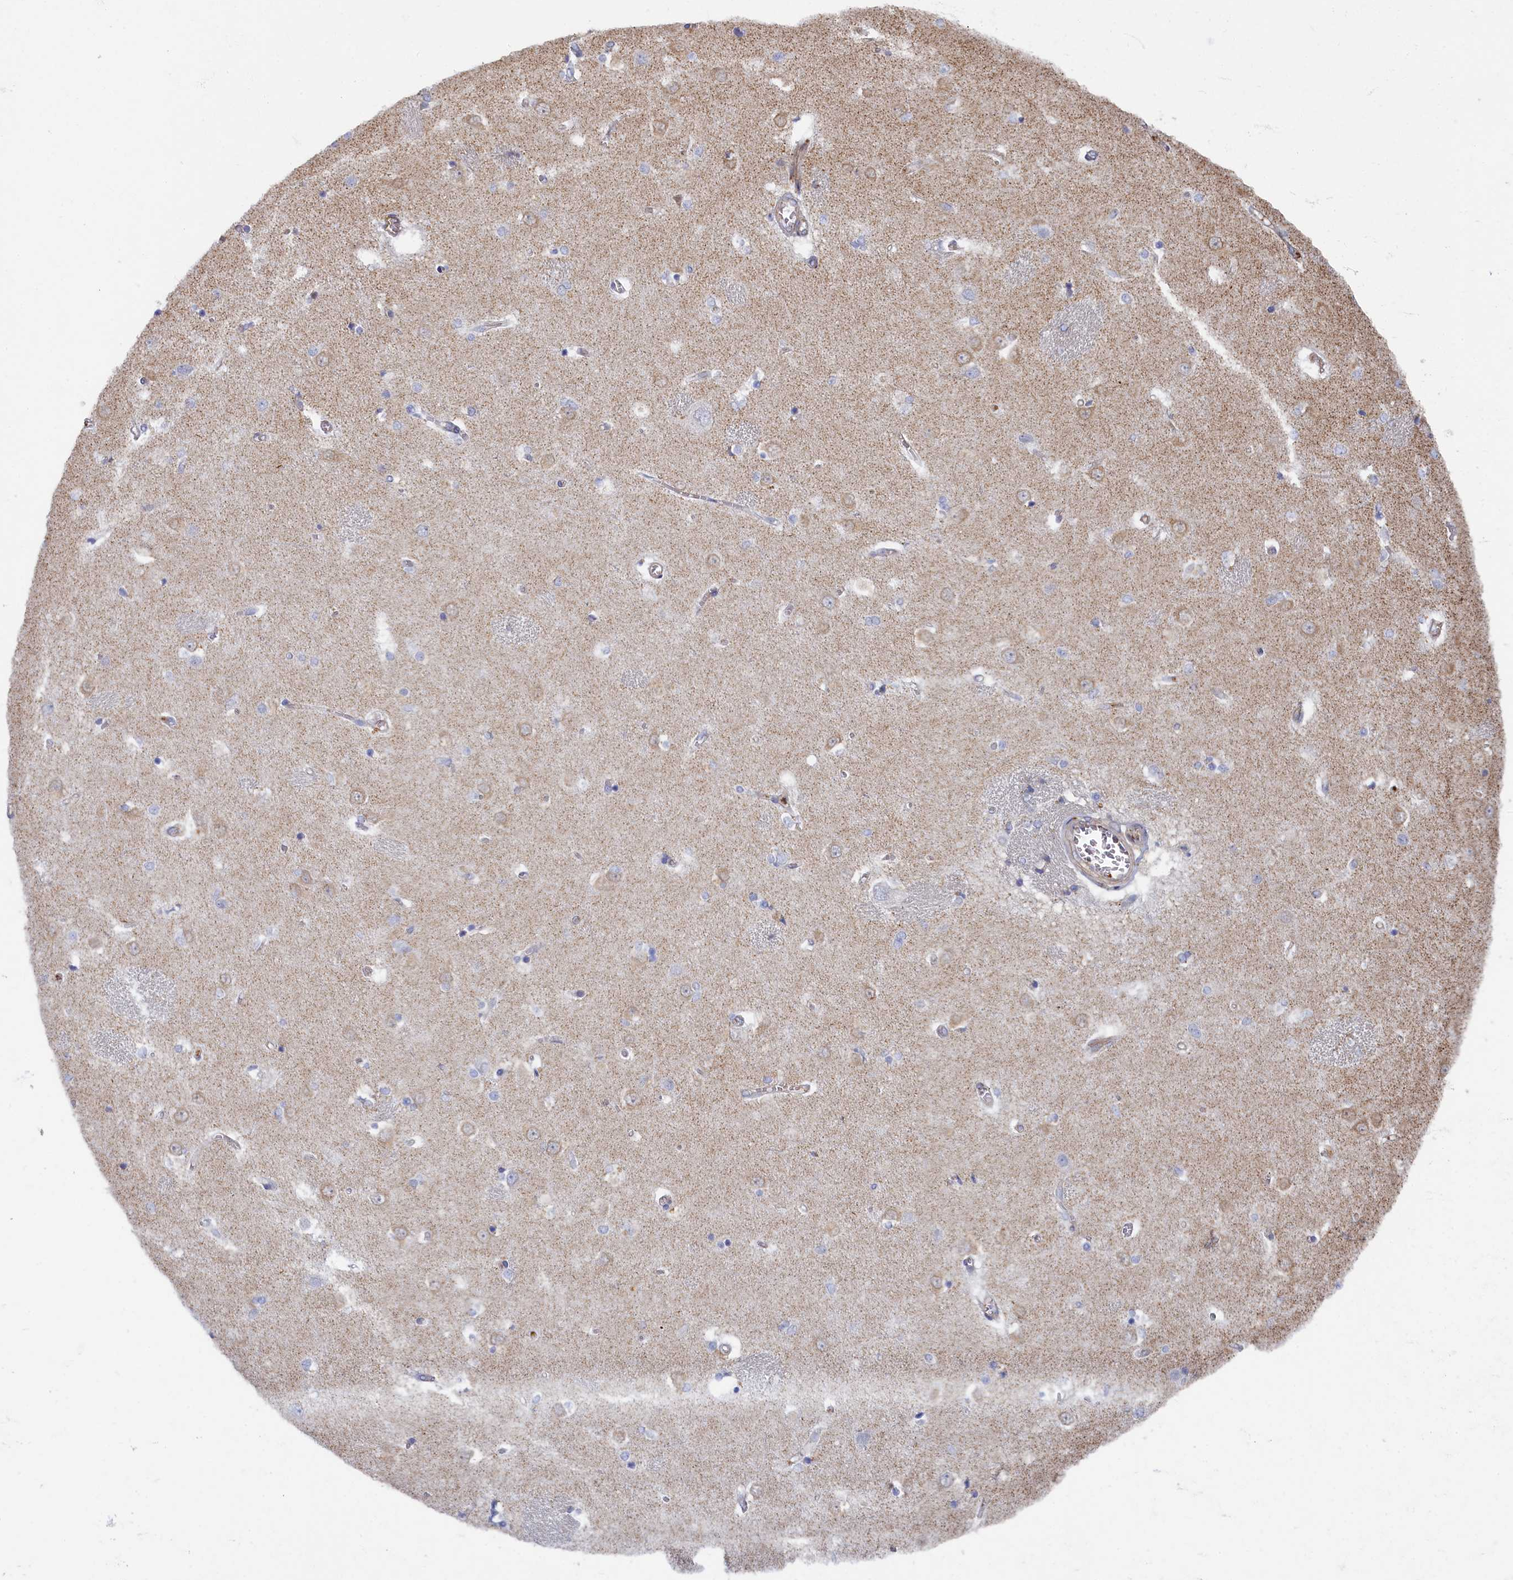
{"staining": {"intensity": "negative", "quantity": "none", "location": "none"}, "tissue": "caudate", "cell_type": "Glial cells", "image_type": "normal", "snomed": [{"axis": "morphology", "description": "Normal tissue, NOS"}, {"axis": "topography", "description": "Lateral ventricle wall"}], "caption": "High magnification brightfield microscopy of benign caudate stained with DAB (3,3'-diaminobenzidine) (brown) and counterstained with hematoxylin (blue): glial cells show no significant staining. (DAB (3,3'-diaminobenzidine) immunohistochemistry (IHC) with hematoxylin counter stain).", "gene": "PSMG2", "patient": {"sex": "male", "age": 37}}